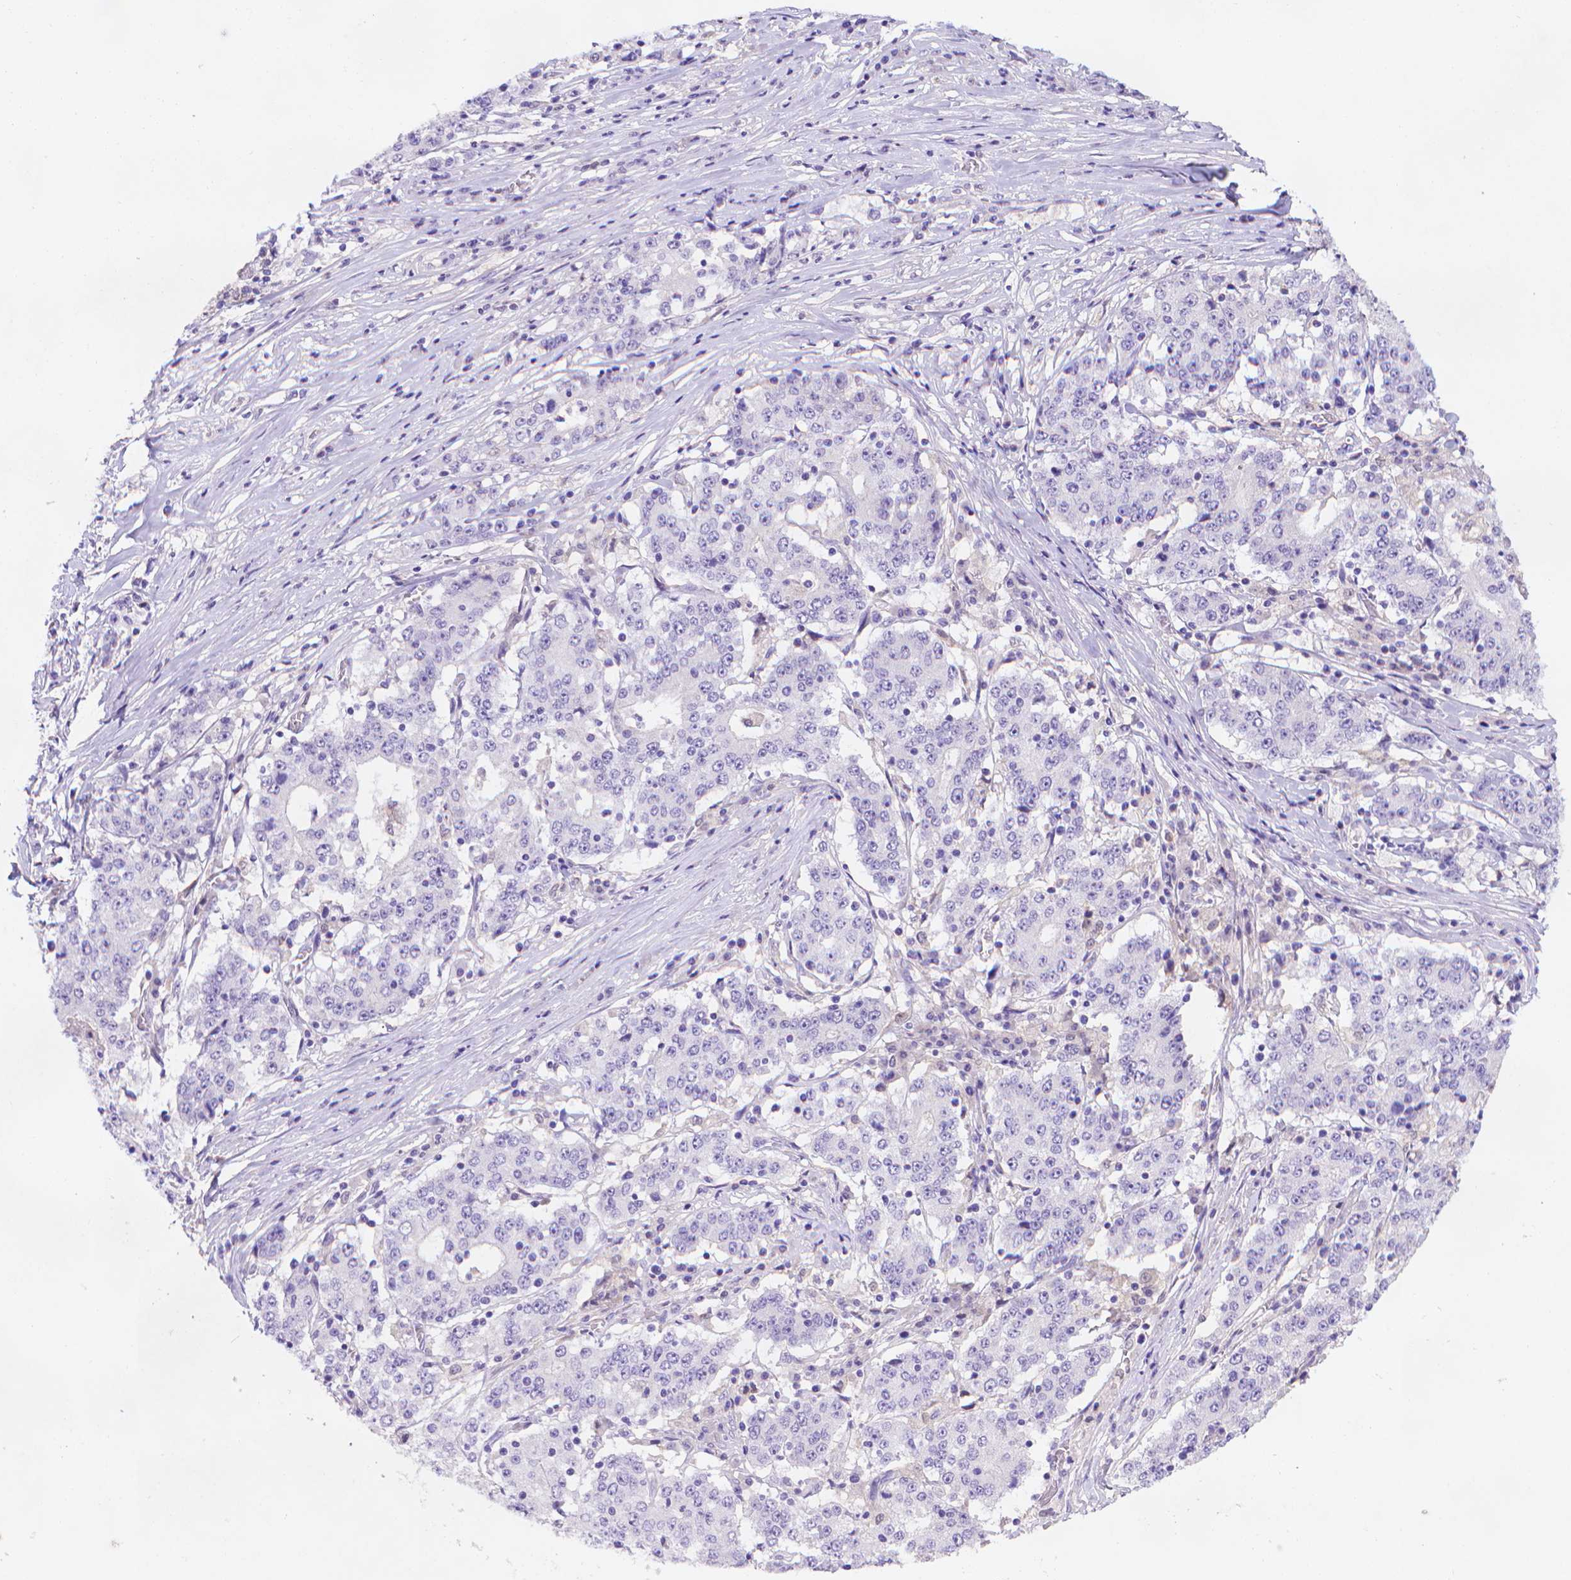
{"staining": {"intensity": "negative", "quantity": "none", "location": "none"}, "tissue": "stomach cancer", "cell_type": "Tumor cells", "image_type": "cancer", "snomed": [{"axis": "morphology", "description": "Adenocarcinoma, NOS"}, {"axis": "topography", "description": "Stomach"}], "caption": "IHC image of human stomach adenocarcinoma stained for a protein (brown), which displays no positivity in tumor cells.", "gene": "FGD2", "patient": {"sex": "male", "age": 59}}